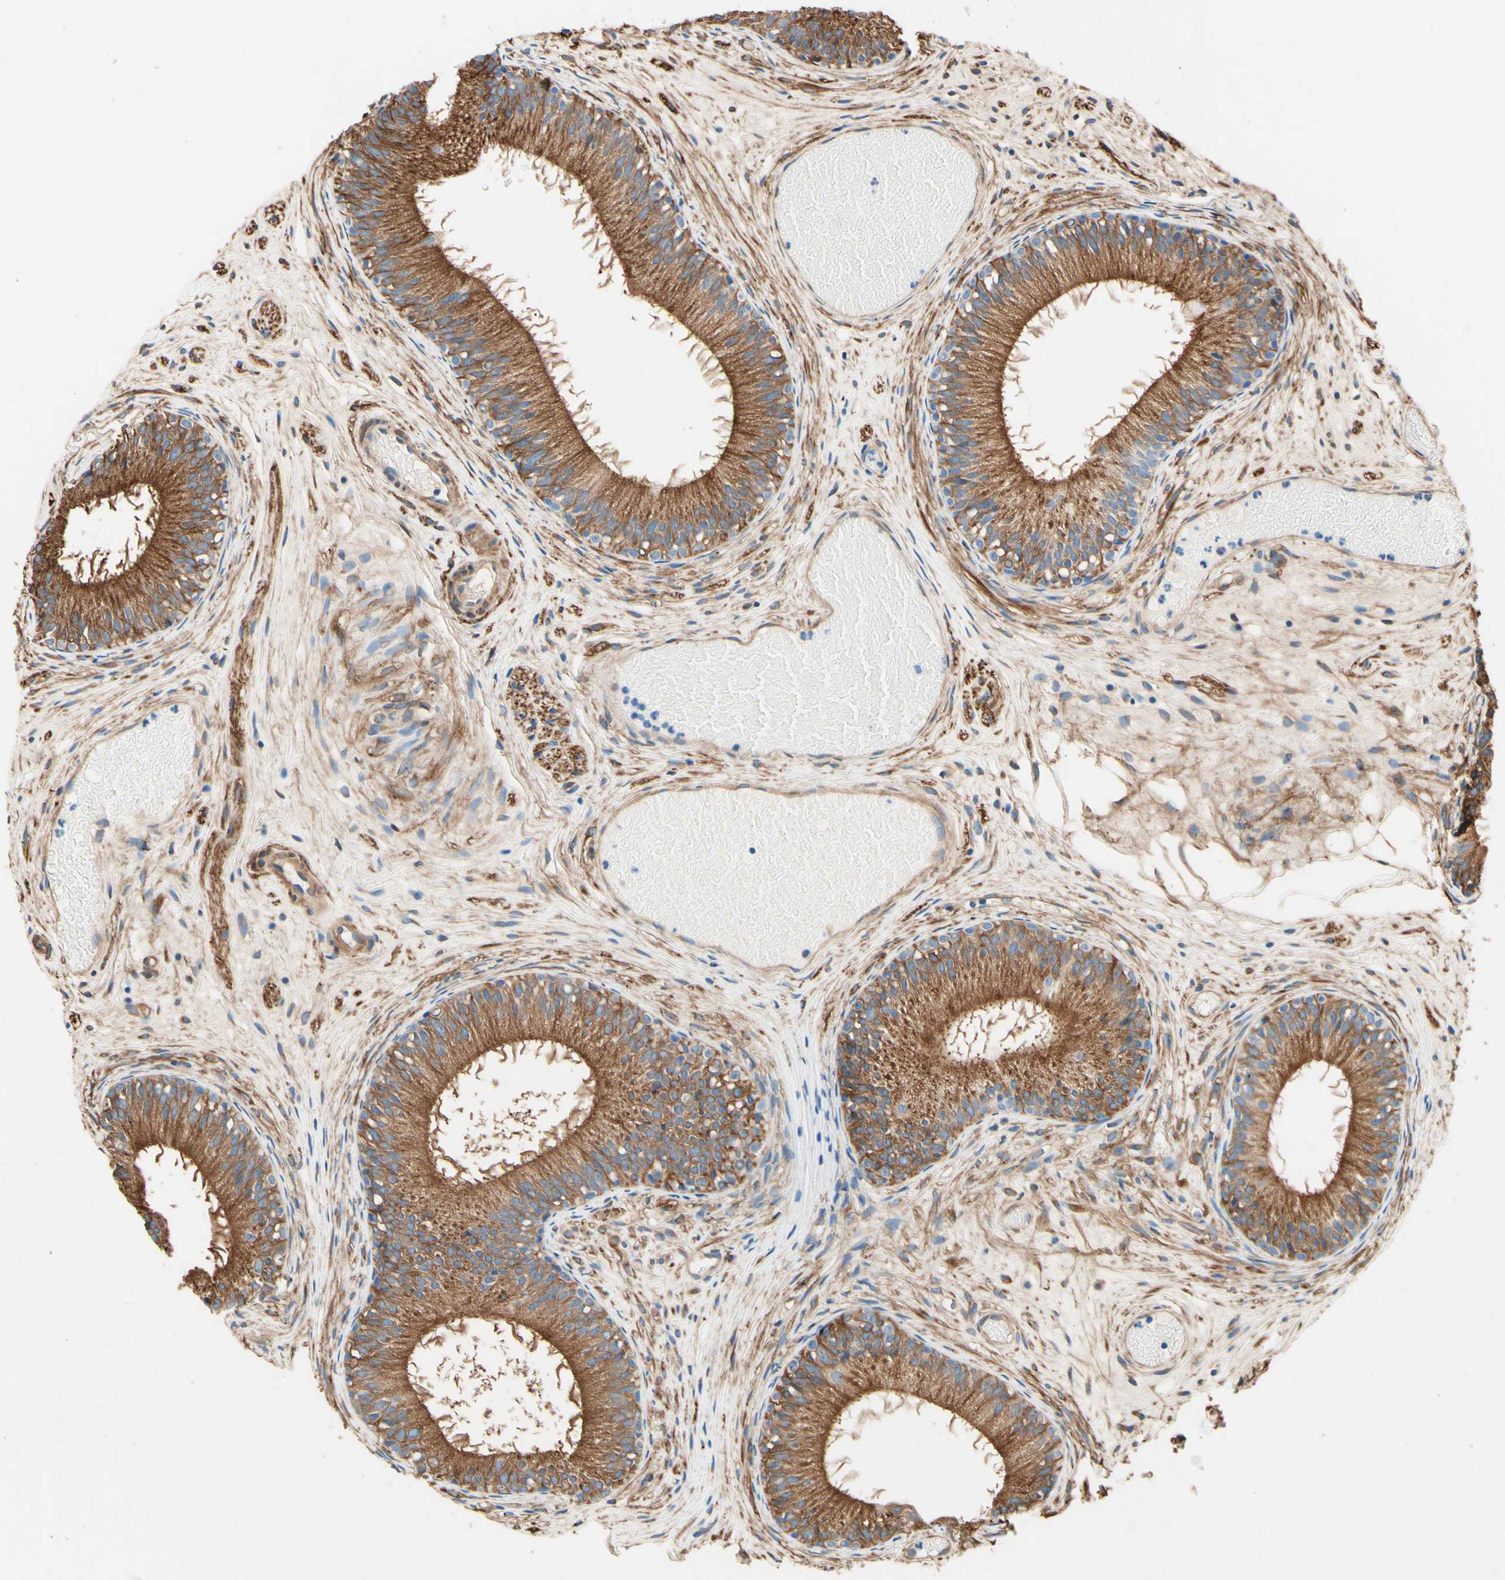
{"staining": {"intensity": "moderate", "quantity": ">75%", "location": "cytoplasmic/membranous"}, "tissue": "epididymis", "cell_type": "Glandular cells", "image_type": "normal", "snomed": [{"axis": "morphology", "description": "Normal tissue, NOS"}, {"axis": "morphology", "description": "Atrophy, NOS"}, {"axis": "topography", "description": "Testis"}, {"axis": "topography", "description": "Epididymis"}], "caption": "Human epididymis stained for a protein (brown) reveals moderate cytoplasmic/membranous positive expression in approximately >75% of glandular cells.", "gene": "DPYSL3", "patient": {"sex": "male", "age": 18}}